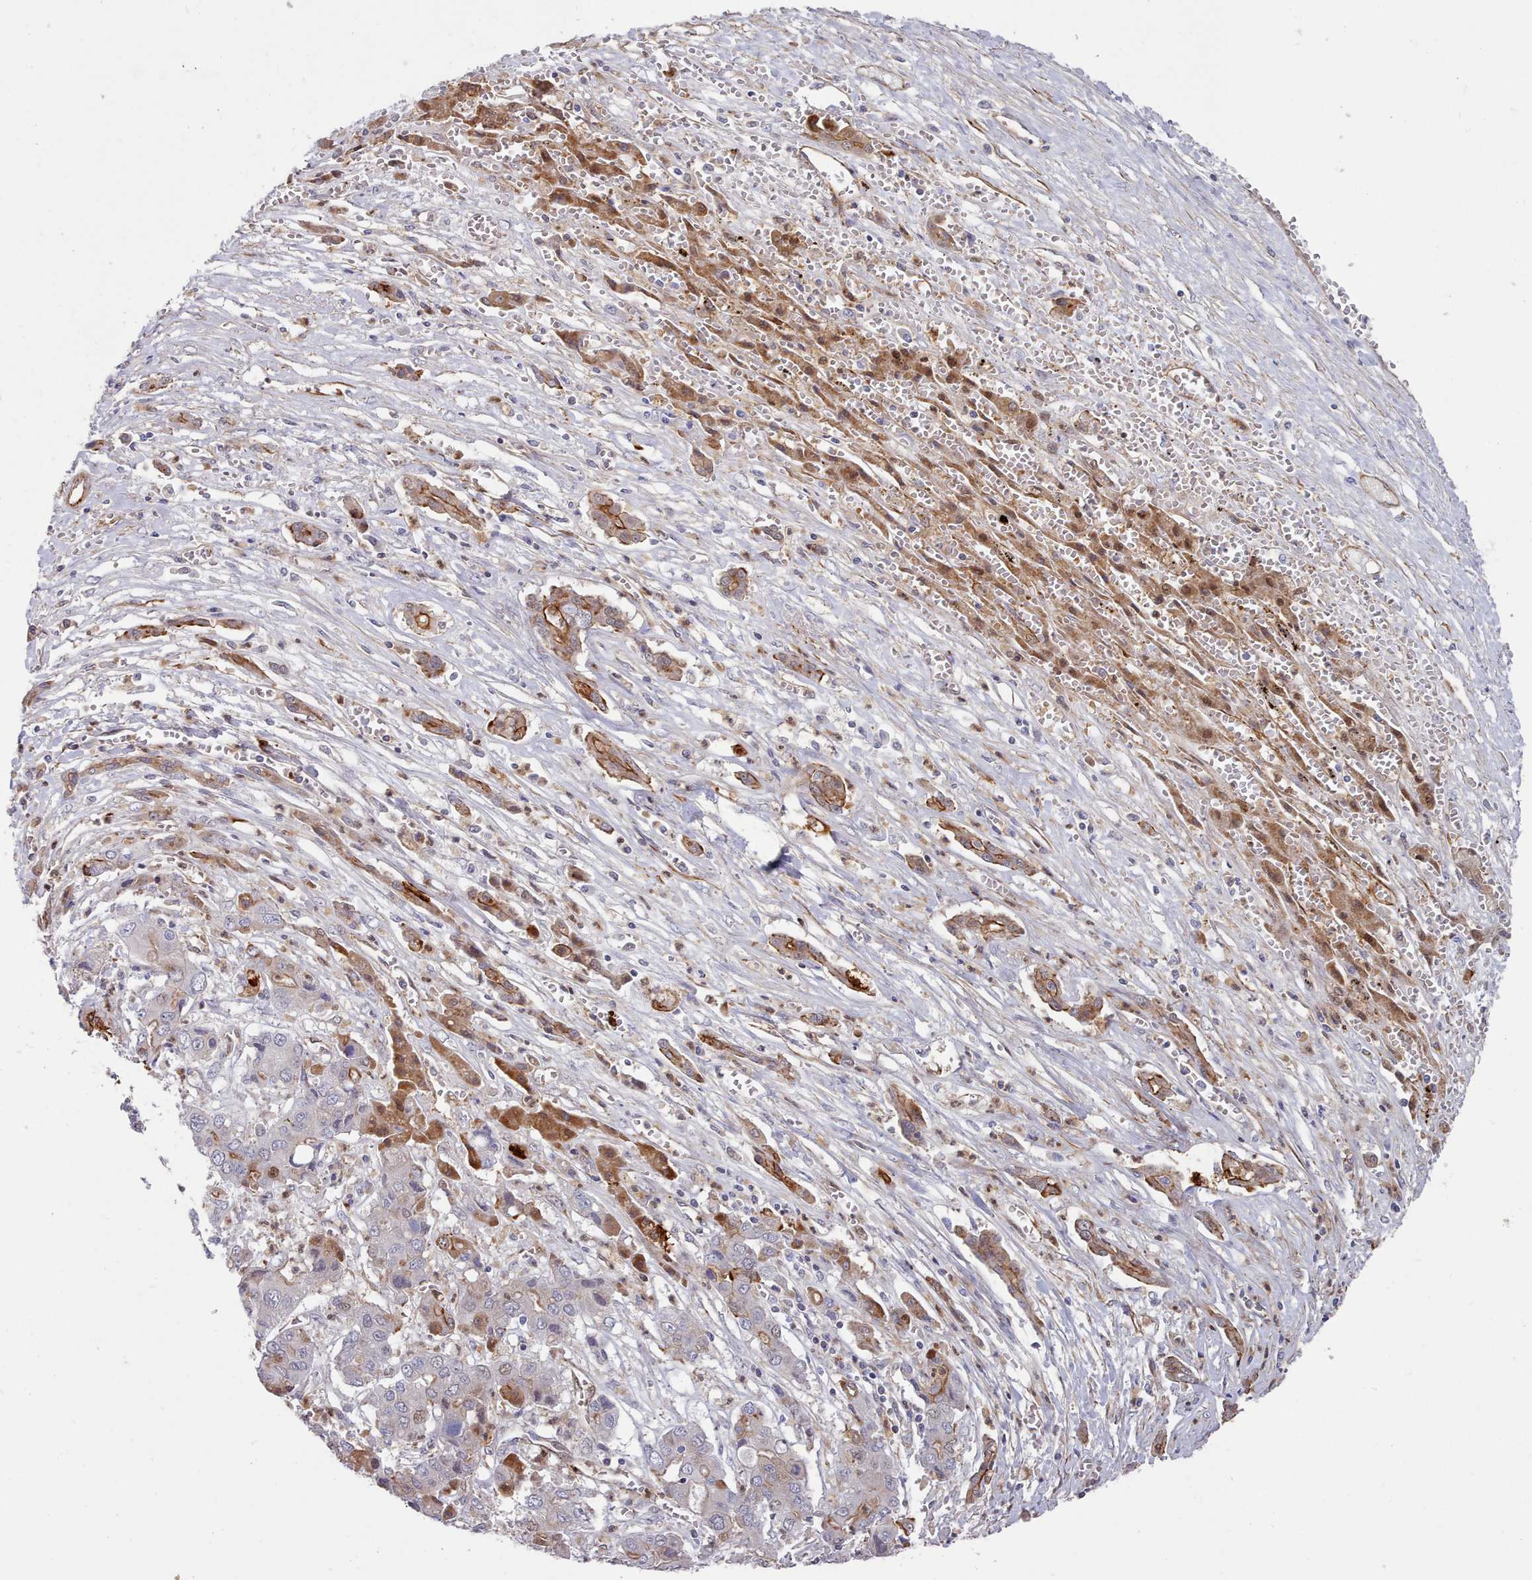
{"staining": {"intensity": "moderate", "quantity": "25%-75%", "location": "cytoplasmic/membranous"}, "tissue": "liver cancer", "cell_type": "Tumor cells", "image_type": "cancer", "snomed": [{"axis": "morphology", "description": "Cholangiocarcinoma"}, {"axis": "topography", "description": "Liver"}], "caption": "Immunohistochemical staining of human cholangiocarcinoma (liver) exhibits medium levels of moderate cytoplasmic/membranous positivity in approximately 25%-75% of tumor cells.", "gene": "G6PC1", "patient": {"sex": "male", "age": 67}}